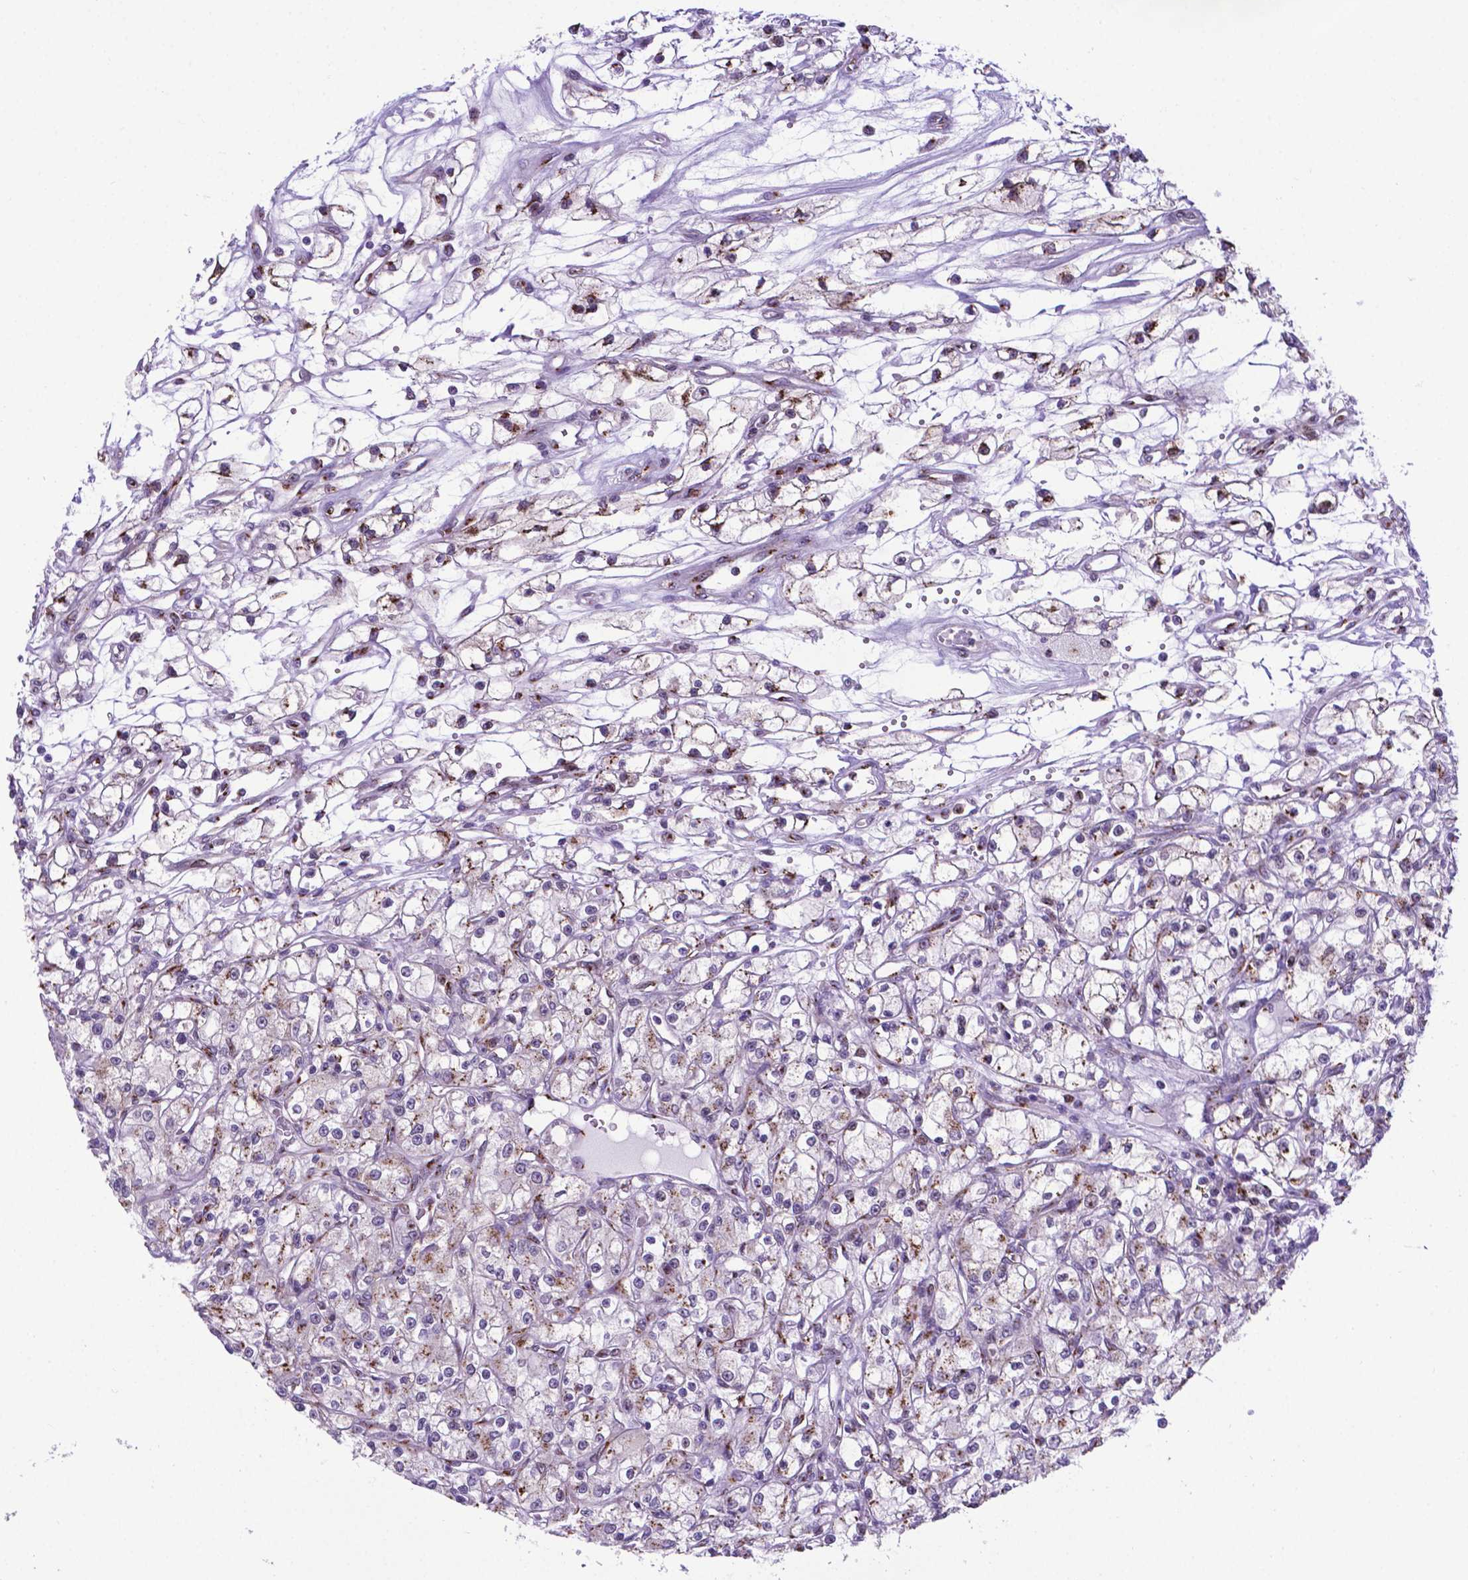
{"staining": {"intensity": "moderate", "quantity": "<25%", "location": "cytoplasmic/membranous"}, "tissue": "renal cancer", "cell_type": "Tumor cells", "image_type": "cancer", "snomed": [{"axis": "morphology", "description": "Adenocarcinoma, NOS"}, {"axis": "topography", "description": "Kidney"}], "caption": "Protein staining of renal cancer tissue shows moderate cytoplasmic/membranous expression in about <25% of tumor cells.", "gene": "MRPL10", "patient": {"sex": "female", "age": 59}}